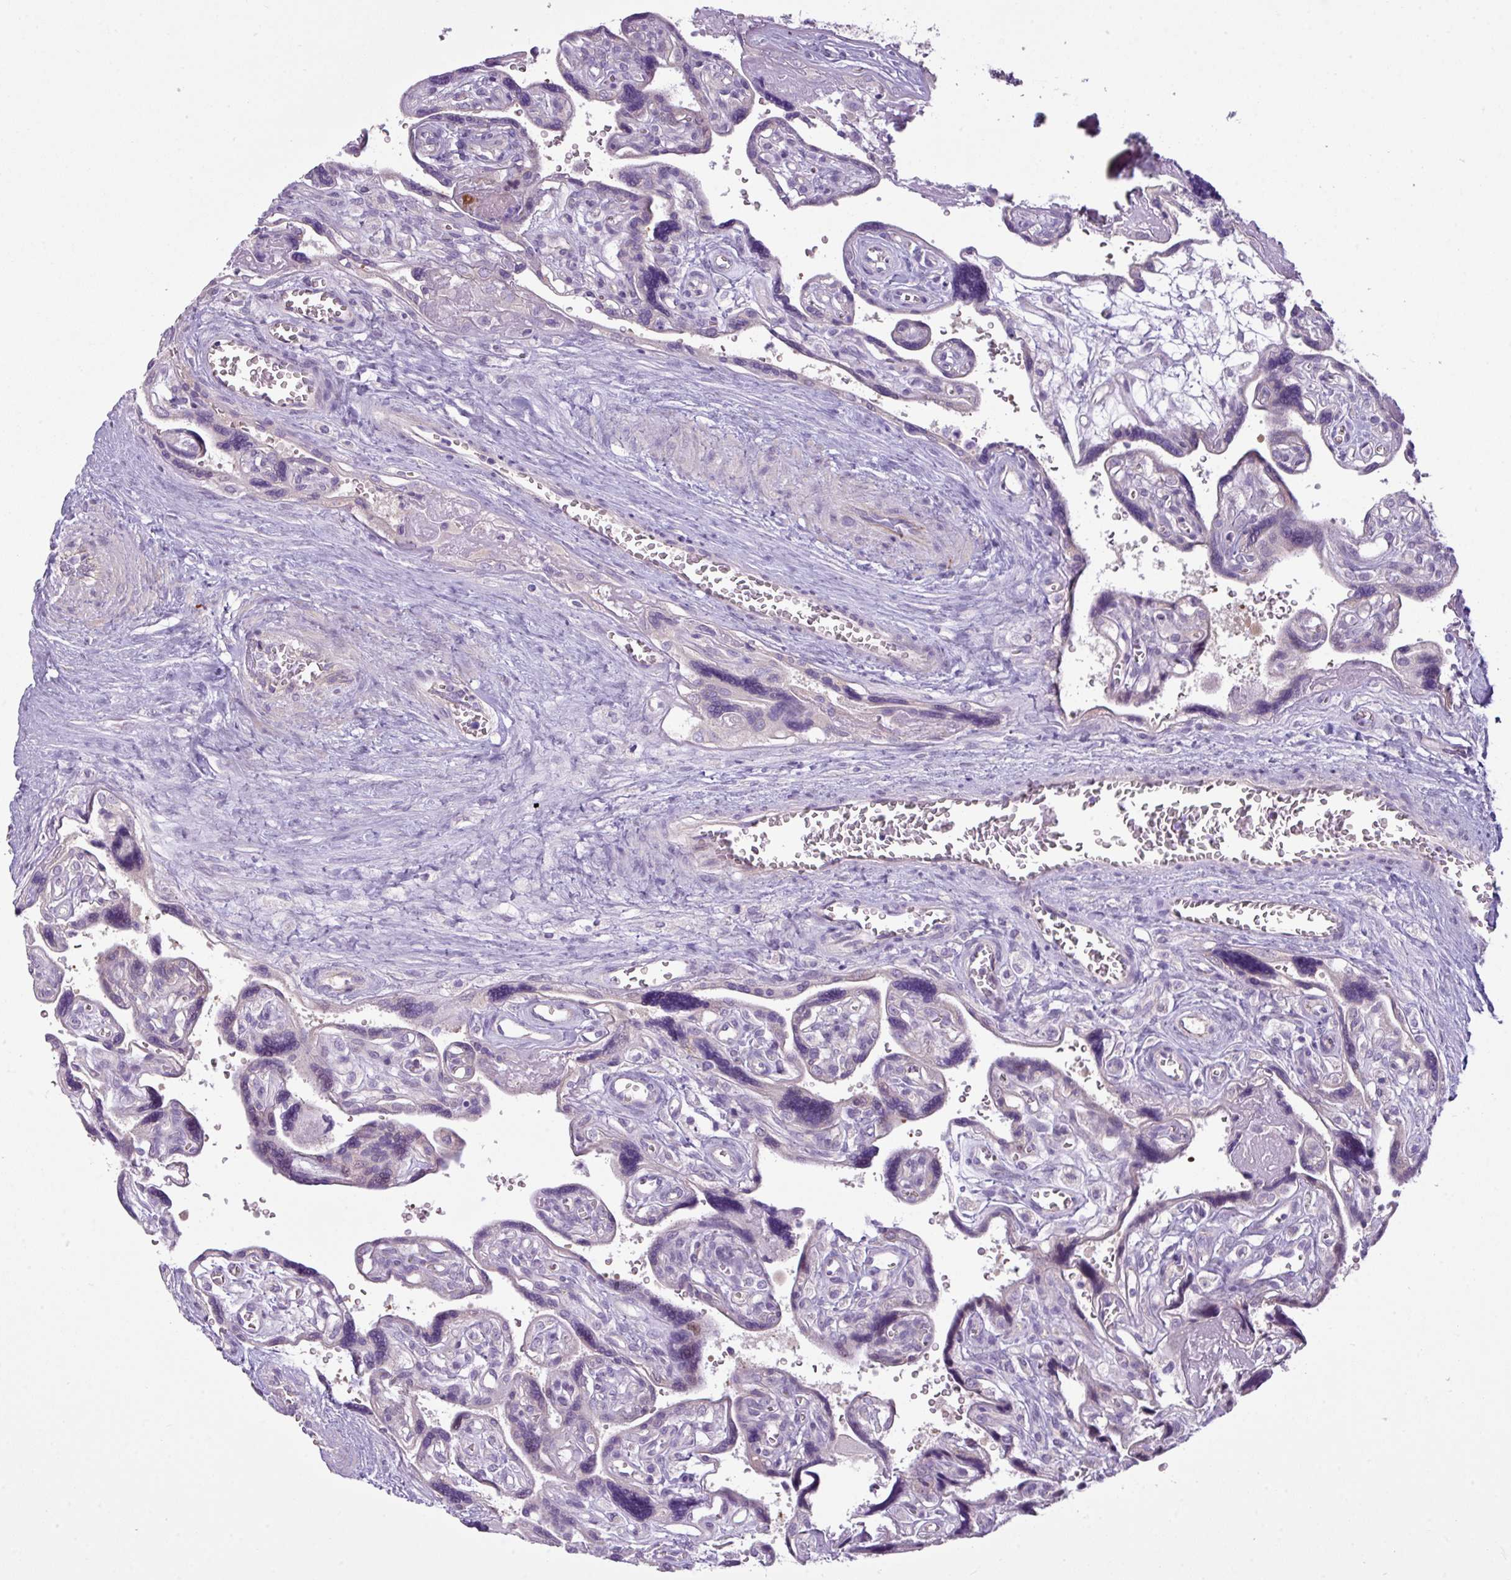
{"staining": {"intensity": "negative", "quantity": "none", "location": "none"}, "tissue": "placenta", "cell_type": "Decidual cells", "image_type": "normal", "snomed": [{"axis": "morphology", "description": "Normal tissue, NOS"}, {"axis": "topography", "description": "Placenta"}], "caption": "Placenta stained for a protein using immunohistochemistry (IHC) shows no positivity decidual cells.", "gene": "CAMK2A", "patient": {"sex": "female", "age": 39}}